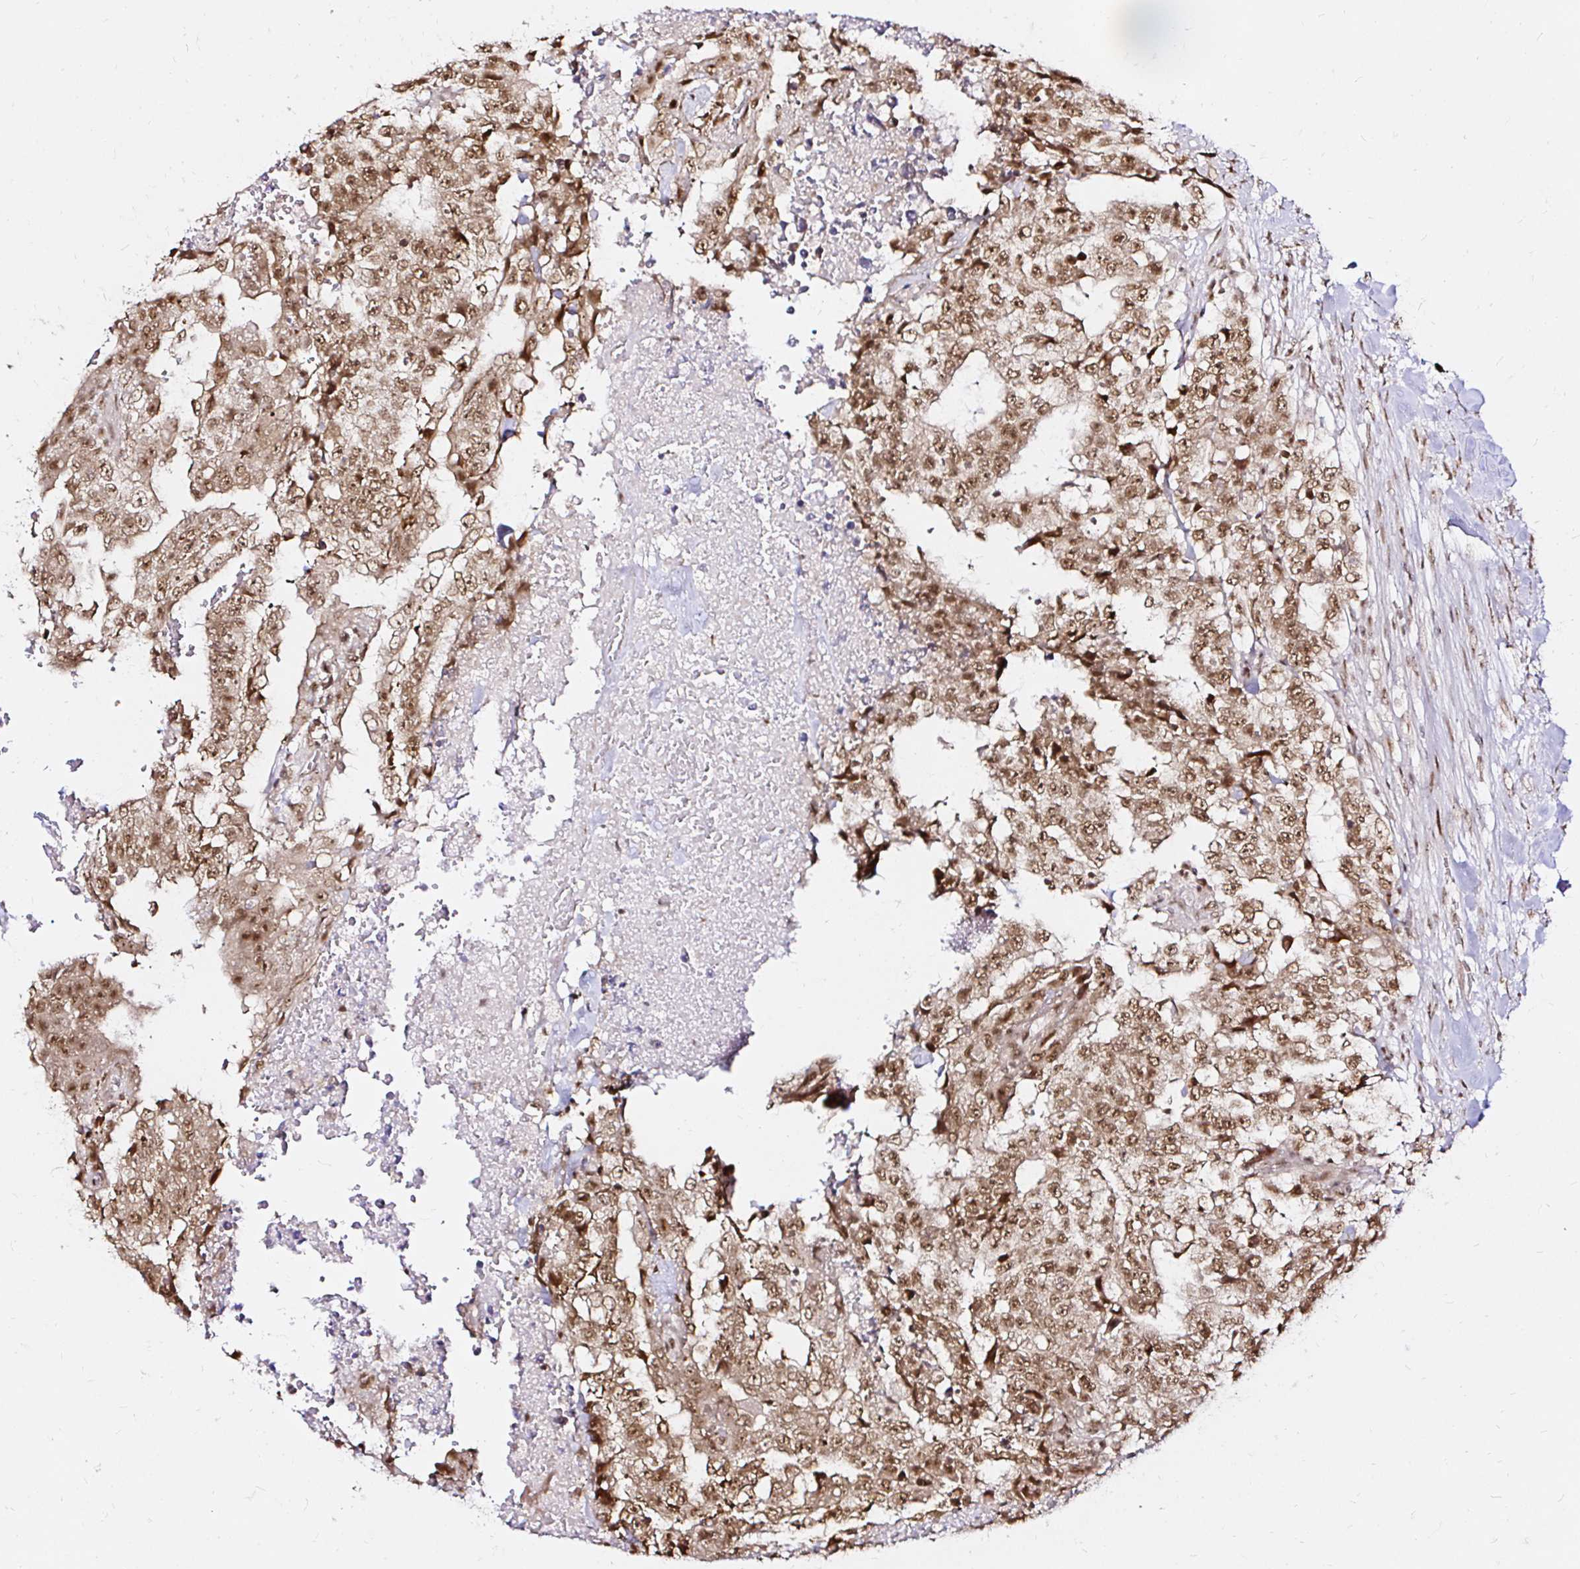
{"staining": {"intensity": "moderate", "quantity": ">75%", "location": "cytoplasmic/membranous,nuclear"}, "tissue": "testis cancer", "cell_type": "Tumor cells", "image_type": "cancer", "snomed": [{"axis": "morphology", "description": "Carcinoma, Embryonal, NOS"}, {"axis": "topography", "description": "Testis"}], "caption": "Approximately >75% of tumor cells in human testis embryonal carcinoma reveal moderate cytoplasmic/membranous and nuclear protein staining as visualized by brown immunohistochemical staining.", "gene": "SNRPC", "patient": {"sex": "male", "age": 24}}